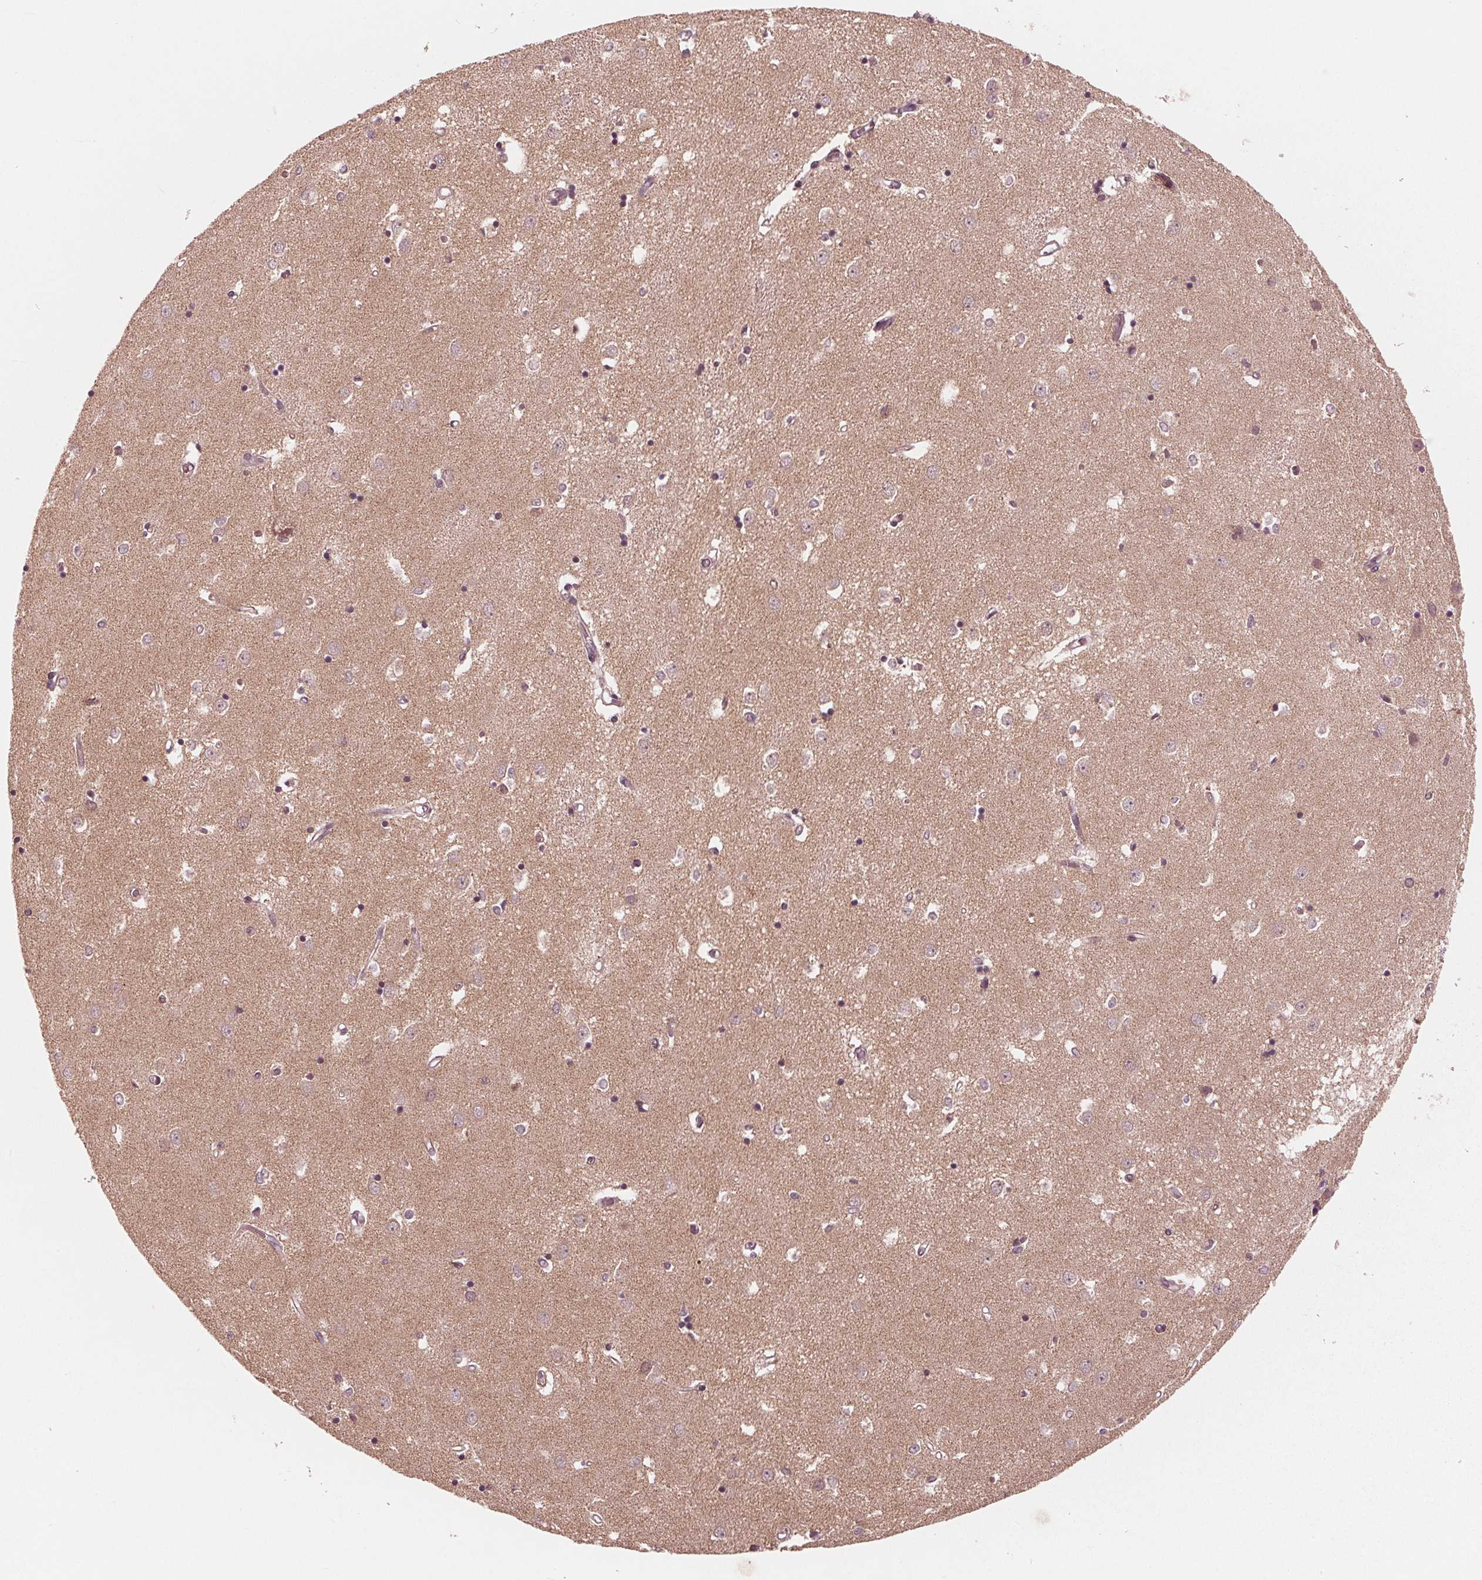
{"staining": {"intensity": "negative", "quantity": "none", "location": "none"}, "tissue": "caudate", "cell_type": "Glial cells", "image_type": "normal", "snomed": [{"axis": "morphology", "description": "Normal tissue, NOS"}, {"axis": "topography", "description": "Lateral ventricle wall"}], "caption": "An immunohistochemistry (IHC) histopathology image of unremarkable caudate is shown. There is no staining in glial cells of caudate. The staining was performed using DAB to visualize the protein expression in brown, while the nuclei were stained in blue with hematoxylin (Magnification: 20x).", "gene": "UBALD1", "patient": {"sex": "male", "age": 54}}